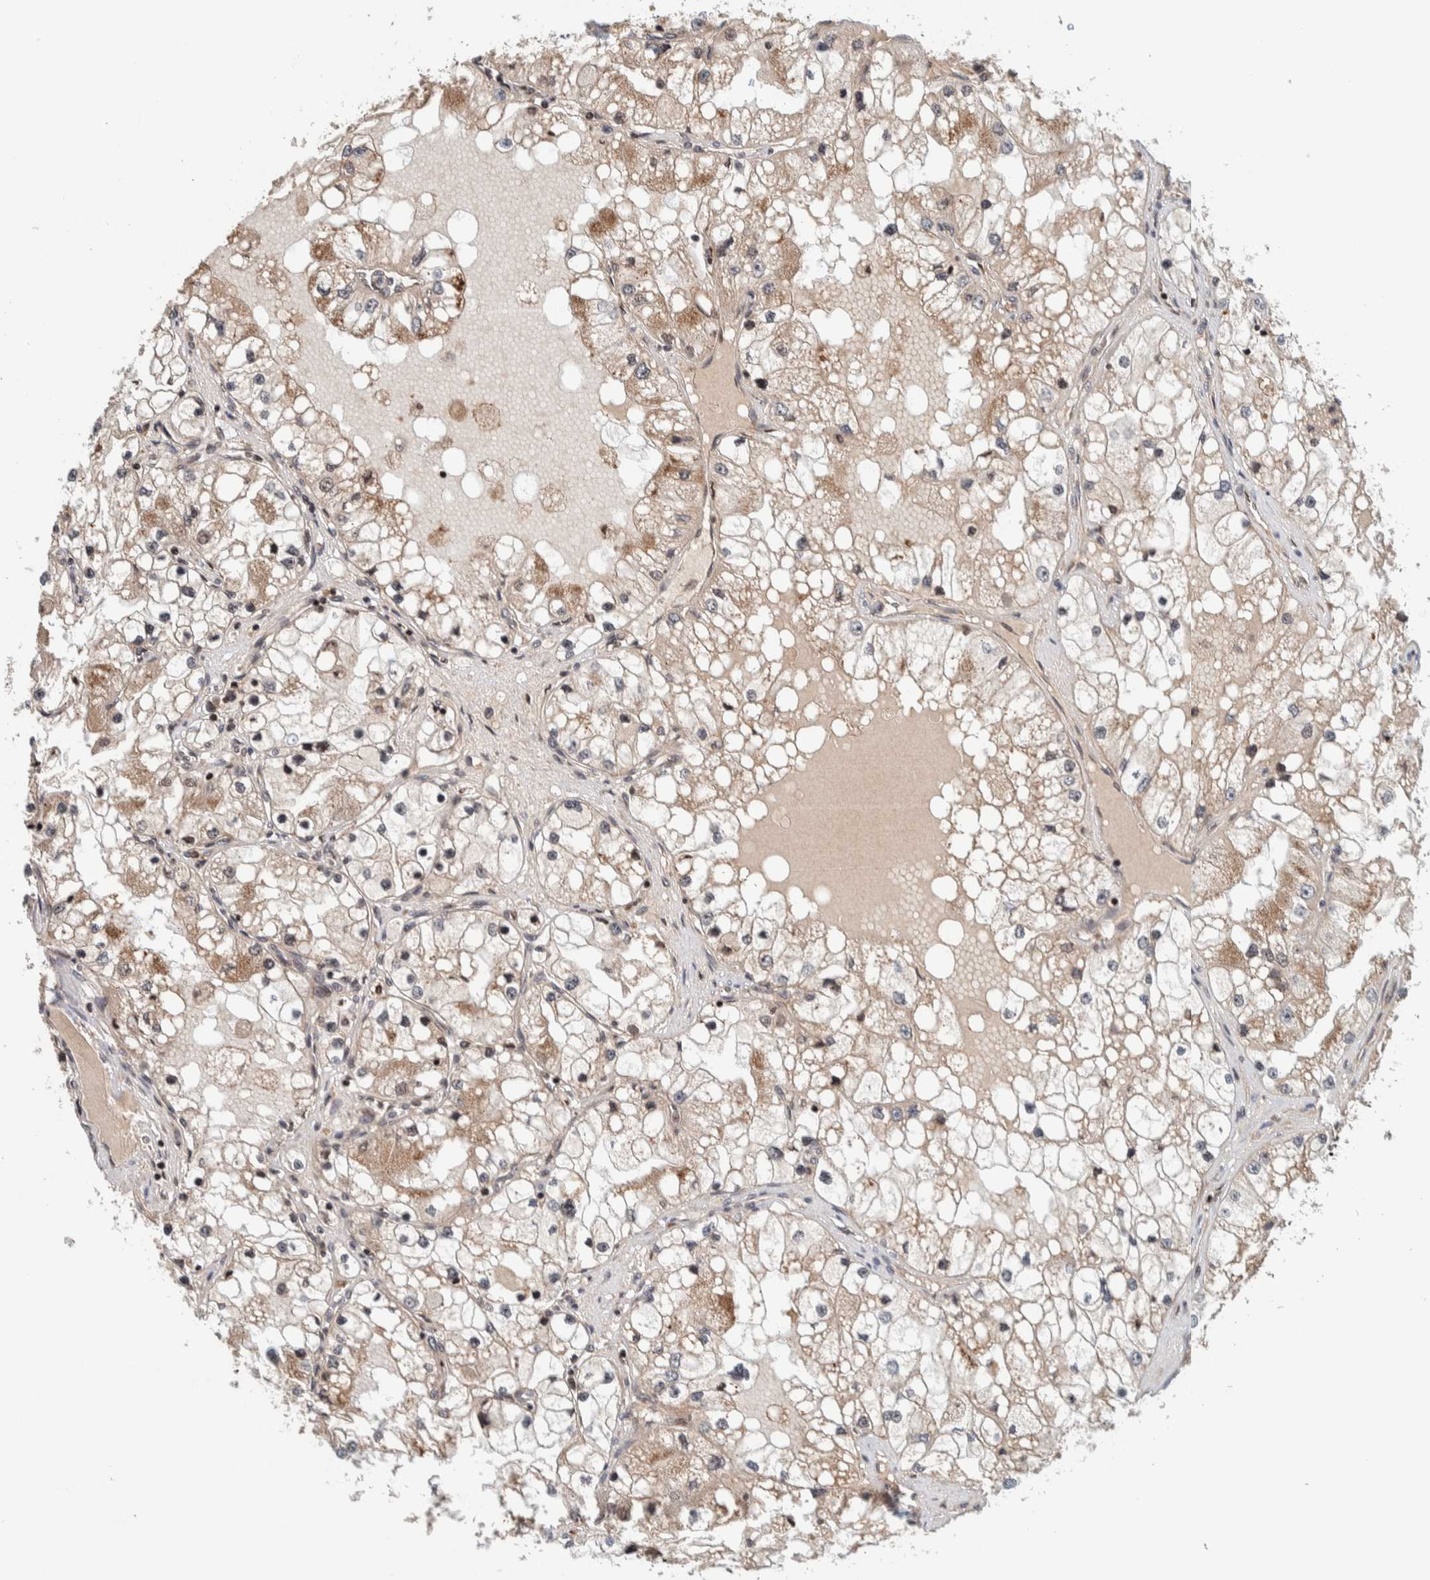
{"staining": {"intensity": "weak", "quantity": "25%-75%", "location": "cytoplasmic/membranous"}, "tissue": "renal cancer", "cell_type": "Tumor cells", "image_type": "cancer", "snomed": [{"axis": "morphology", "description": "Adenocarcinoma, NOS"}, {"axis": "topography", "description": "Kidney"}], "caption": "A brown stain labels weak cytoplasmic/membranous expression of a protein in adenocarcinoma (renal) tumor cells.", "gene": "CCDC182", "patient": {"sex": "male", "age": 68}}